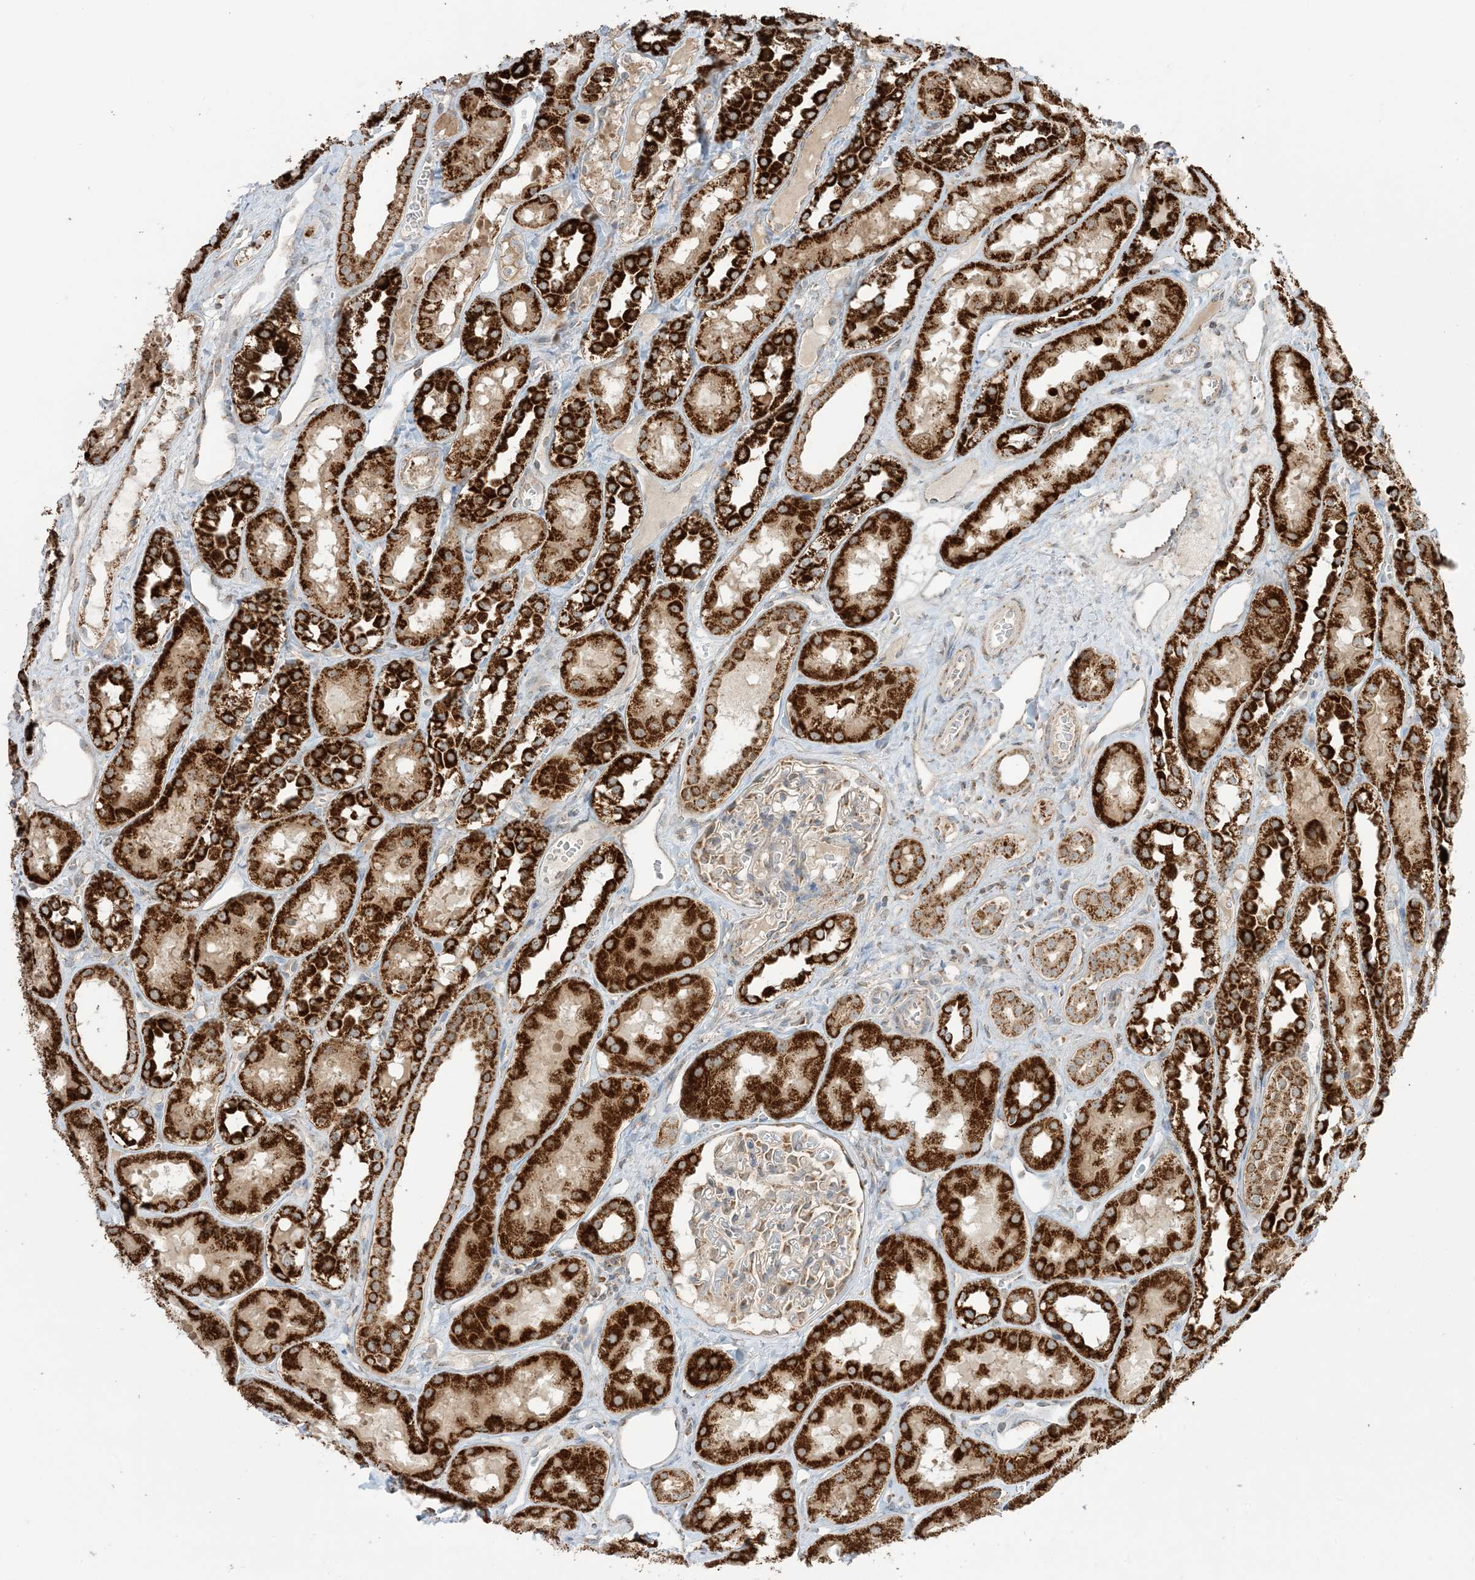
{"staining": {"intensity": "moderate", "quantity": "25%-75%", "location": "cytoplasmic/membranous"}, "tissue": "kidney", "cell_type": "Cells in glomeruli", "image_type": "normal", "snomed": [{"axis": "morphology", "description": "Normal tissue, NOS"}, {"axis": "topography", "description": "Kidney"}], "caption": "This is a micrograph of IHC staining of unremarkable kidney, which shows moderate staining in the cytoplasmic/membranous of cells in glomeruli.", "gene": "N4BP3", "patient": {"sex": "male", "age": 16}}